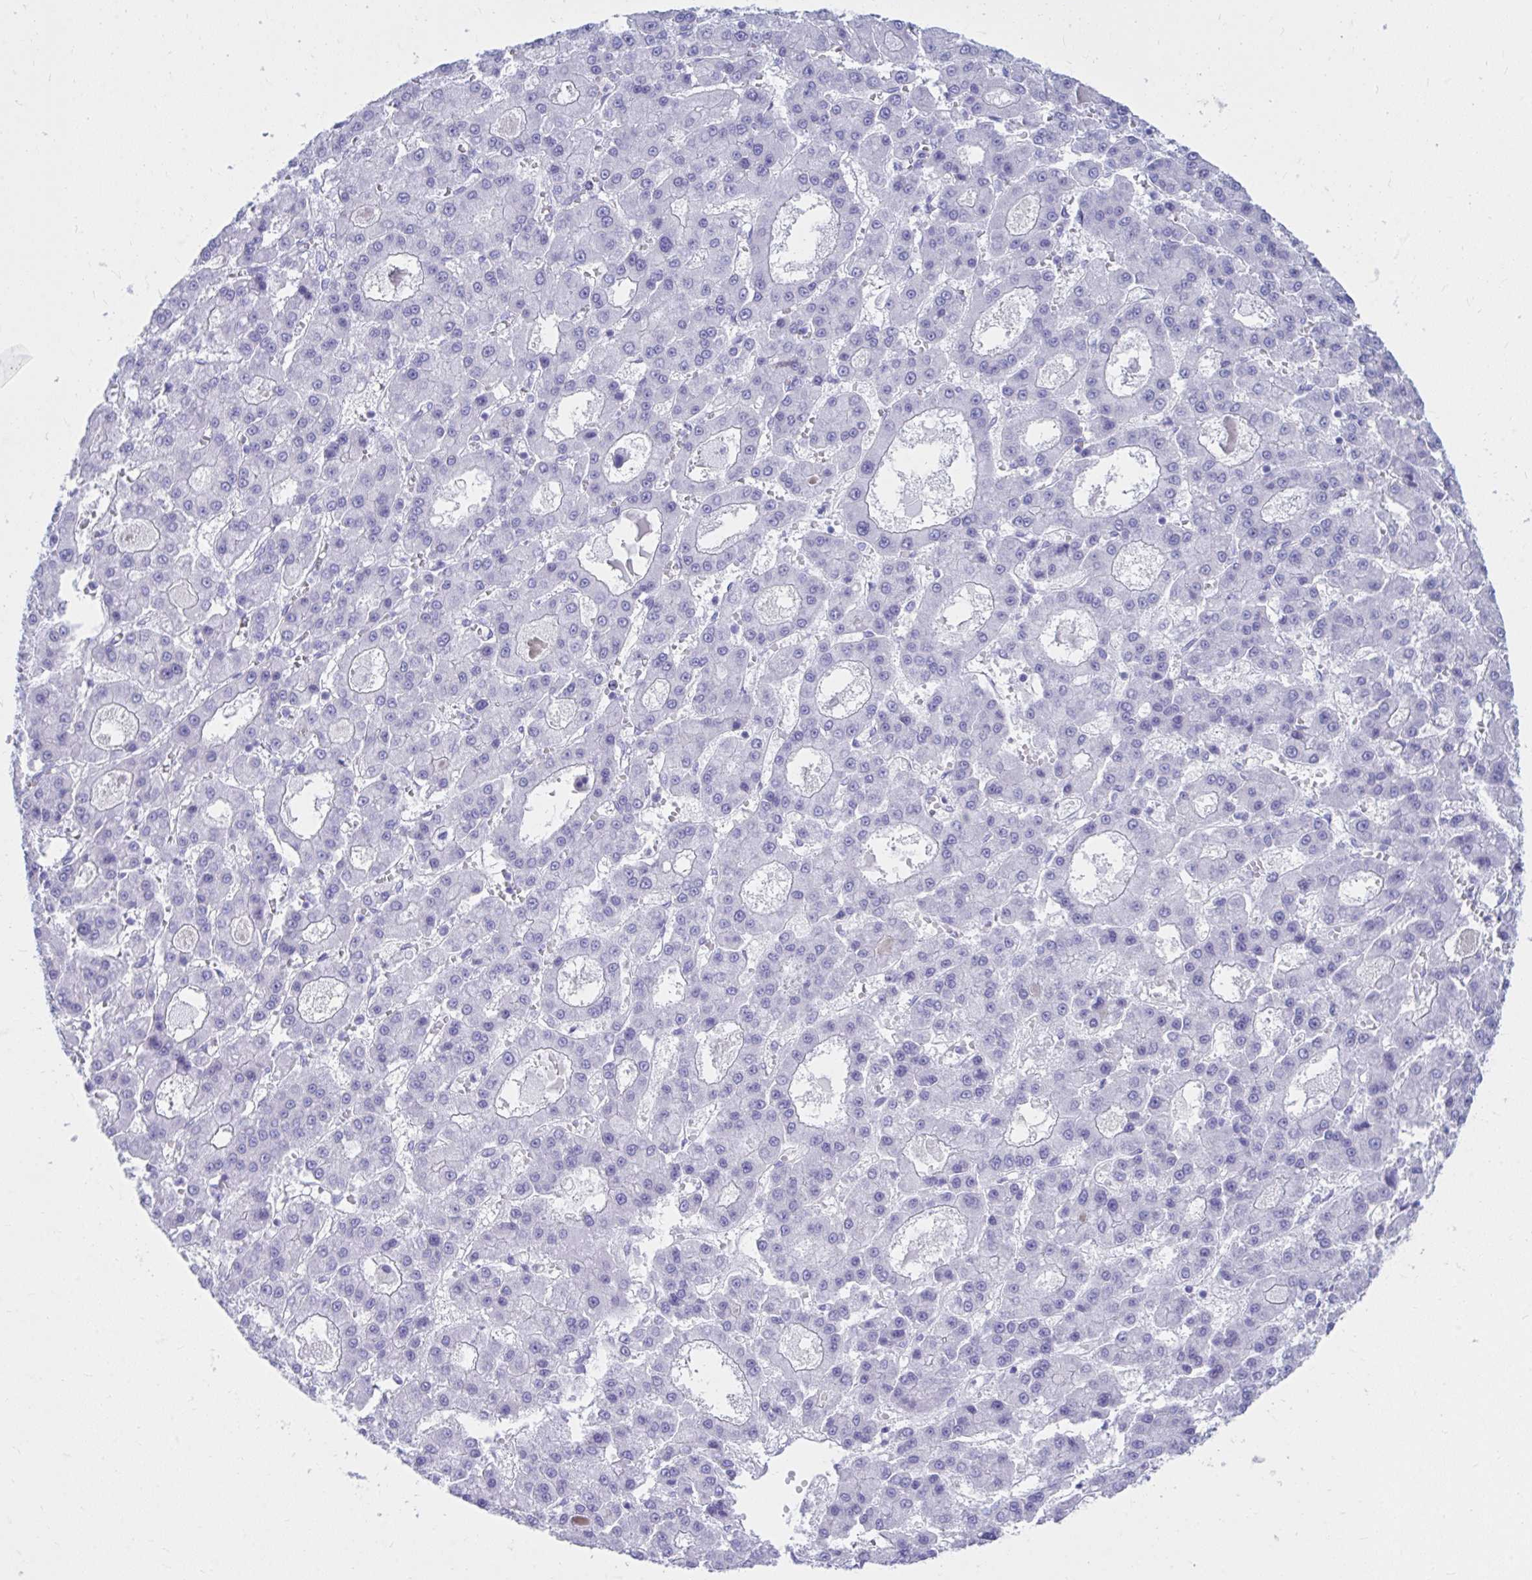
{"staining": {"intensity": "negative", "quantity": "none", "location": "none"}, "tissue": "liver cancer", "cell_type": "Tumor cells", "image_type": "cancer", "snomed": [{"axis": "morphology", "description": "Carcinoma, Hepatocellular, NOS"}, {"axis": "topography", "description": "Liver"}], "caption": "High magnification brightfield microscopy of hepatocellular carcinoma (liver) stained with DAB (3,3'-diaminobenzidine) (brown) and counterstained with hematoxylin (blue): tumor cells show no significant positivity.", "gene": "SHISA8", "patient": {"sex": "male", "age": 70}}